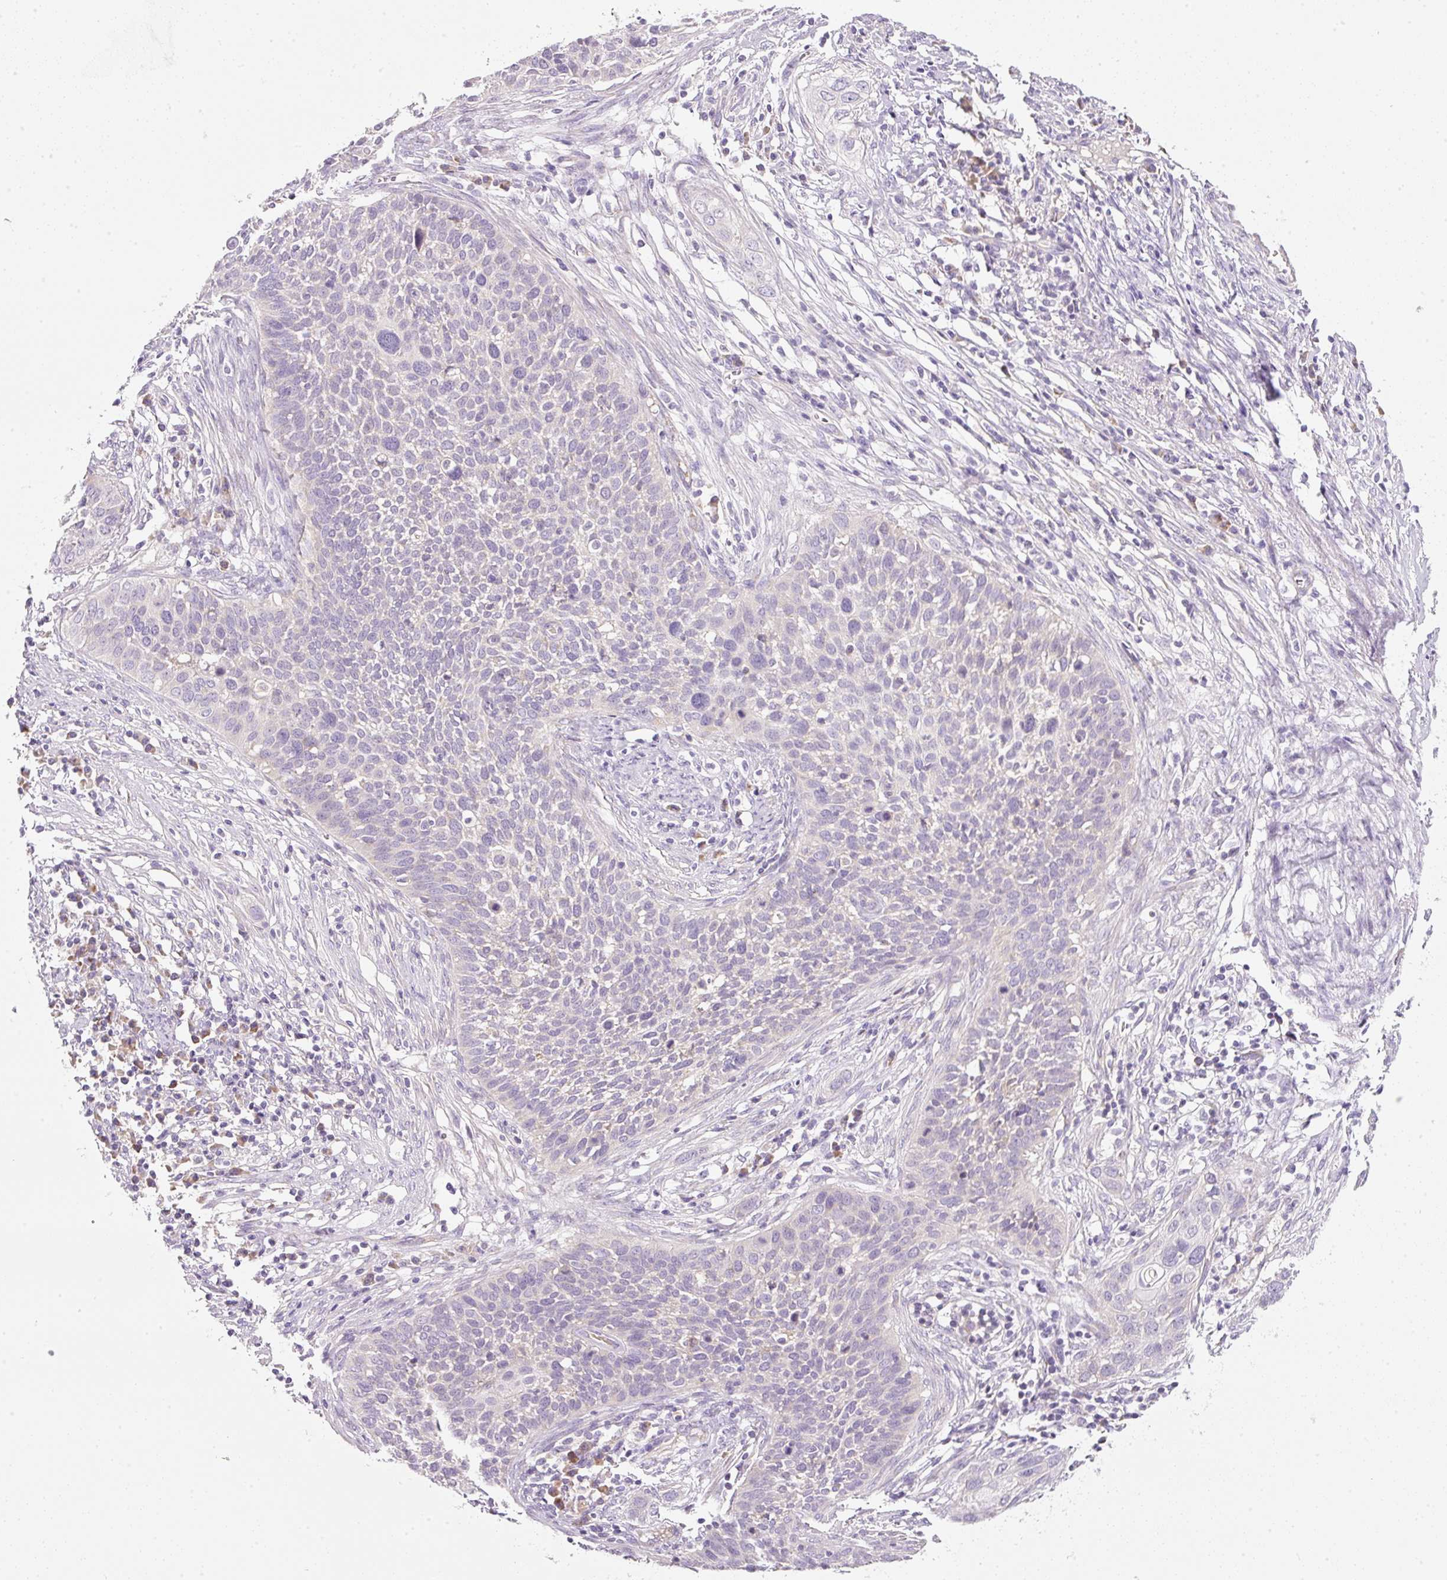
{"staining": {"intensity": "negative", "quantity": "none", "location": "none"}, "tissue": "cervical cancer", "cell_type": "Tumor cells", "image_type": "cancer", "snomed": [{"axis": "morphology", "description": "Squamous cell carcinoma, NOS"}, {"axis": "topography", "description": "Cervix"}], "caption": "Immunohistochemistry photomicrograph of human cervical cancer (squamous cell carcinoma) stained for a protein (brown), which exhibits no positivity in tumor cells.", "gene": "NDUFA1", "patient": {"sex": "female", "age": 34}}